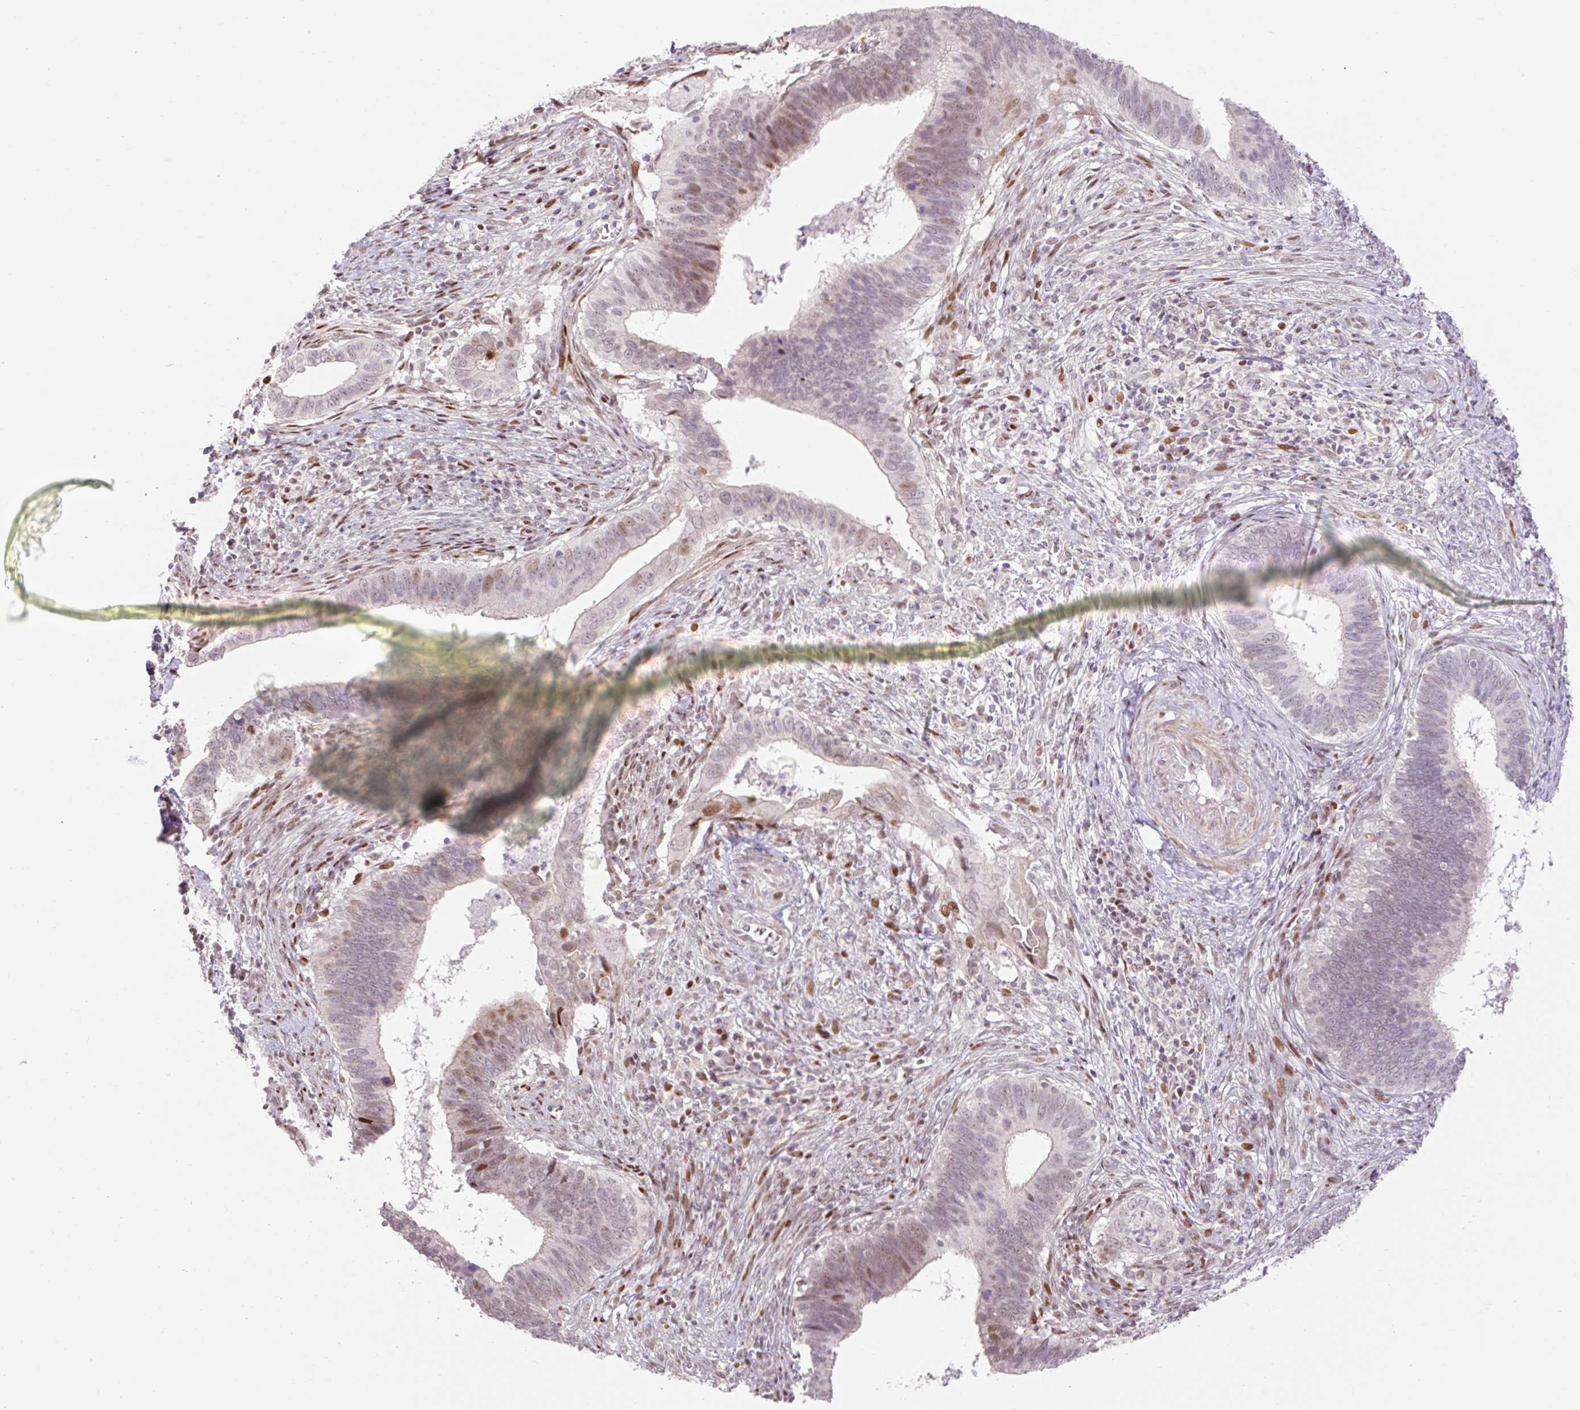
{"staining": {"intensity": "moderate", "quantity": "25%-75%", "location": "nuclear"}, "tissue": "cervical cancer", "cell_type": "Tumor cells", "image_type": "cancer", "snomed": [{"axis": "morphology", "description": "Adenocarcinoma, NOS"}, {"axis": "topography", "description": "Cervix"}], "caption": "Brown immunohistochemical staining in human adenocarcinoma (cervical) exhibits moderate nuclear expression in approximately 25%-75% of tumor cells.", "gene": "RIPPLY3", "patient": {"sex": "female", "age": 42}}